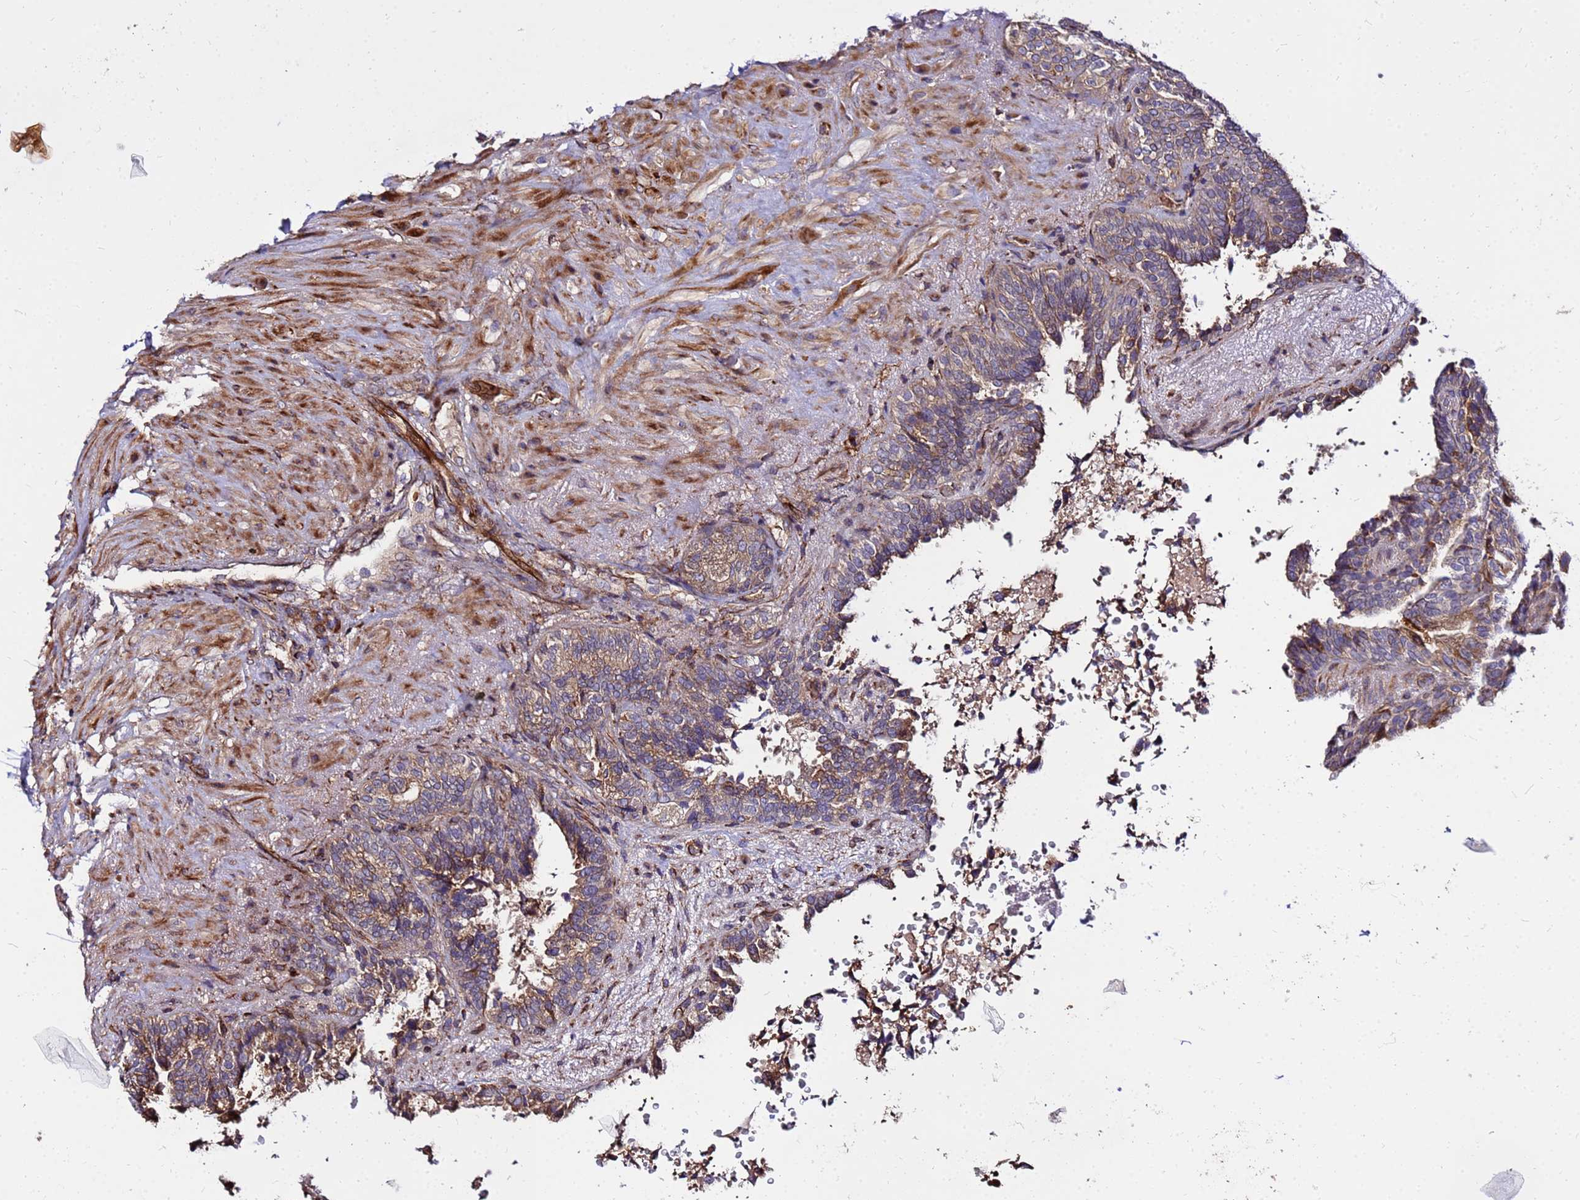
{"staining": {"intensity": "moderate", "quantity": ">75%", "location": "cytoplasmic/membranous"}, "tissue": "seminal vesicle", "cell_type": "Glandular cells", "image_type": "normal", "snomed": [{"axis": "morphology", "description": "Normal tissue, NOS"}, {"axis": "topography", "description": "Seminal veicle"}, {"axis": "topography", "description": "Peripheral nerve tissue"}], "caption": "Approximately >75% of glandular cells in normal human seminal vesicle display moderate cytoplasmic/membranous protein positivity as visualized by brown immunohistochemical staining.", "gene": "WWC2", "patient": {"sex": "male", "age": 63}}